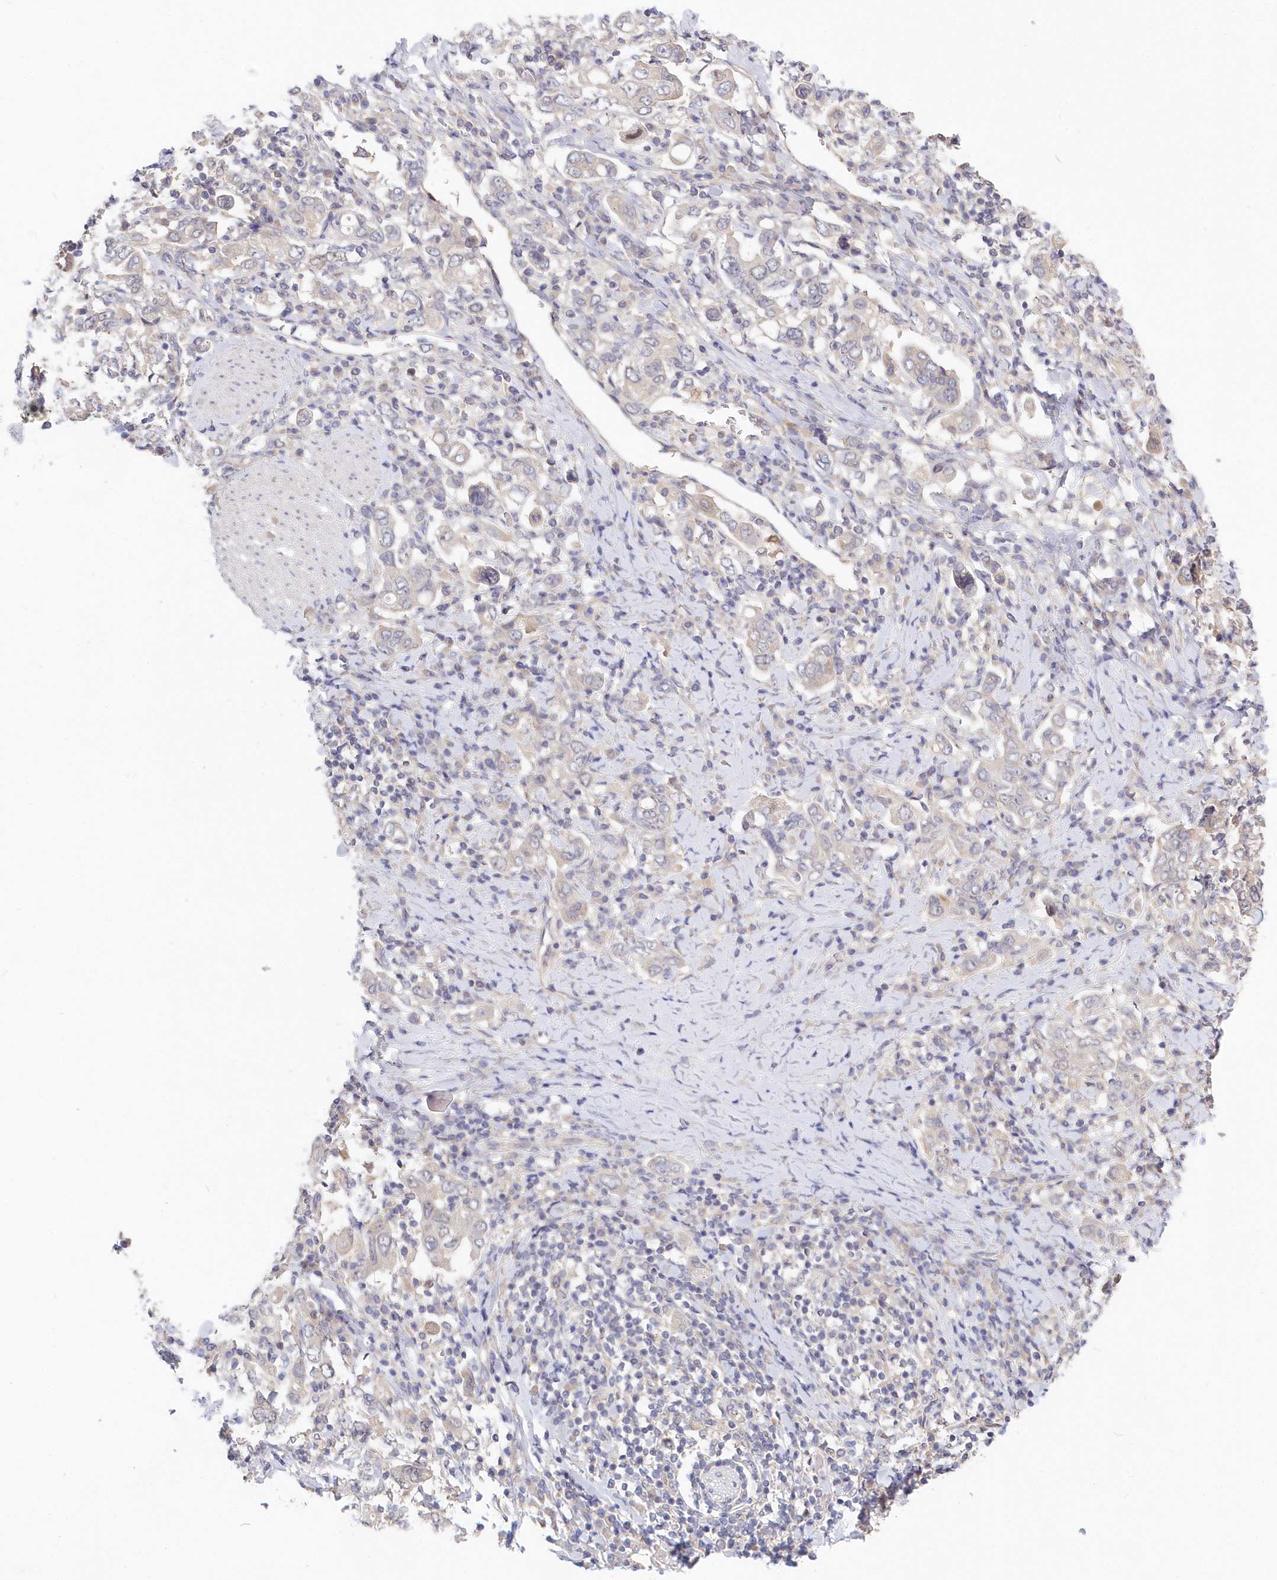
{"staining": {"intensity": "negative", "quantity": "none", "location": "none"}, "tissue": "stomach cancer", "cell_type": "Tumor cells", "image_type": "cancer", "snomed": [{"axis": "morphology", "description": "Adenocarcinoma, NOS"}, {"axis": "topography", "description": "Stomach, upper"}], "caption": "Tumor cells show no significant staining in adenocarcinoma (stomach).", "gene": "KATNA1", "patient": {"sex": "male", "age": 62}}